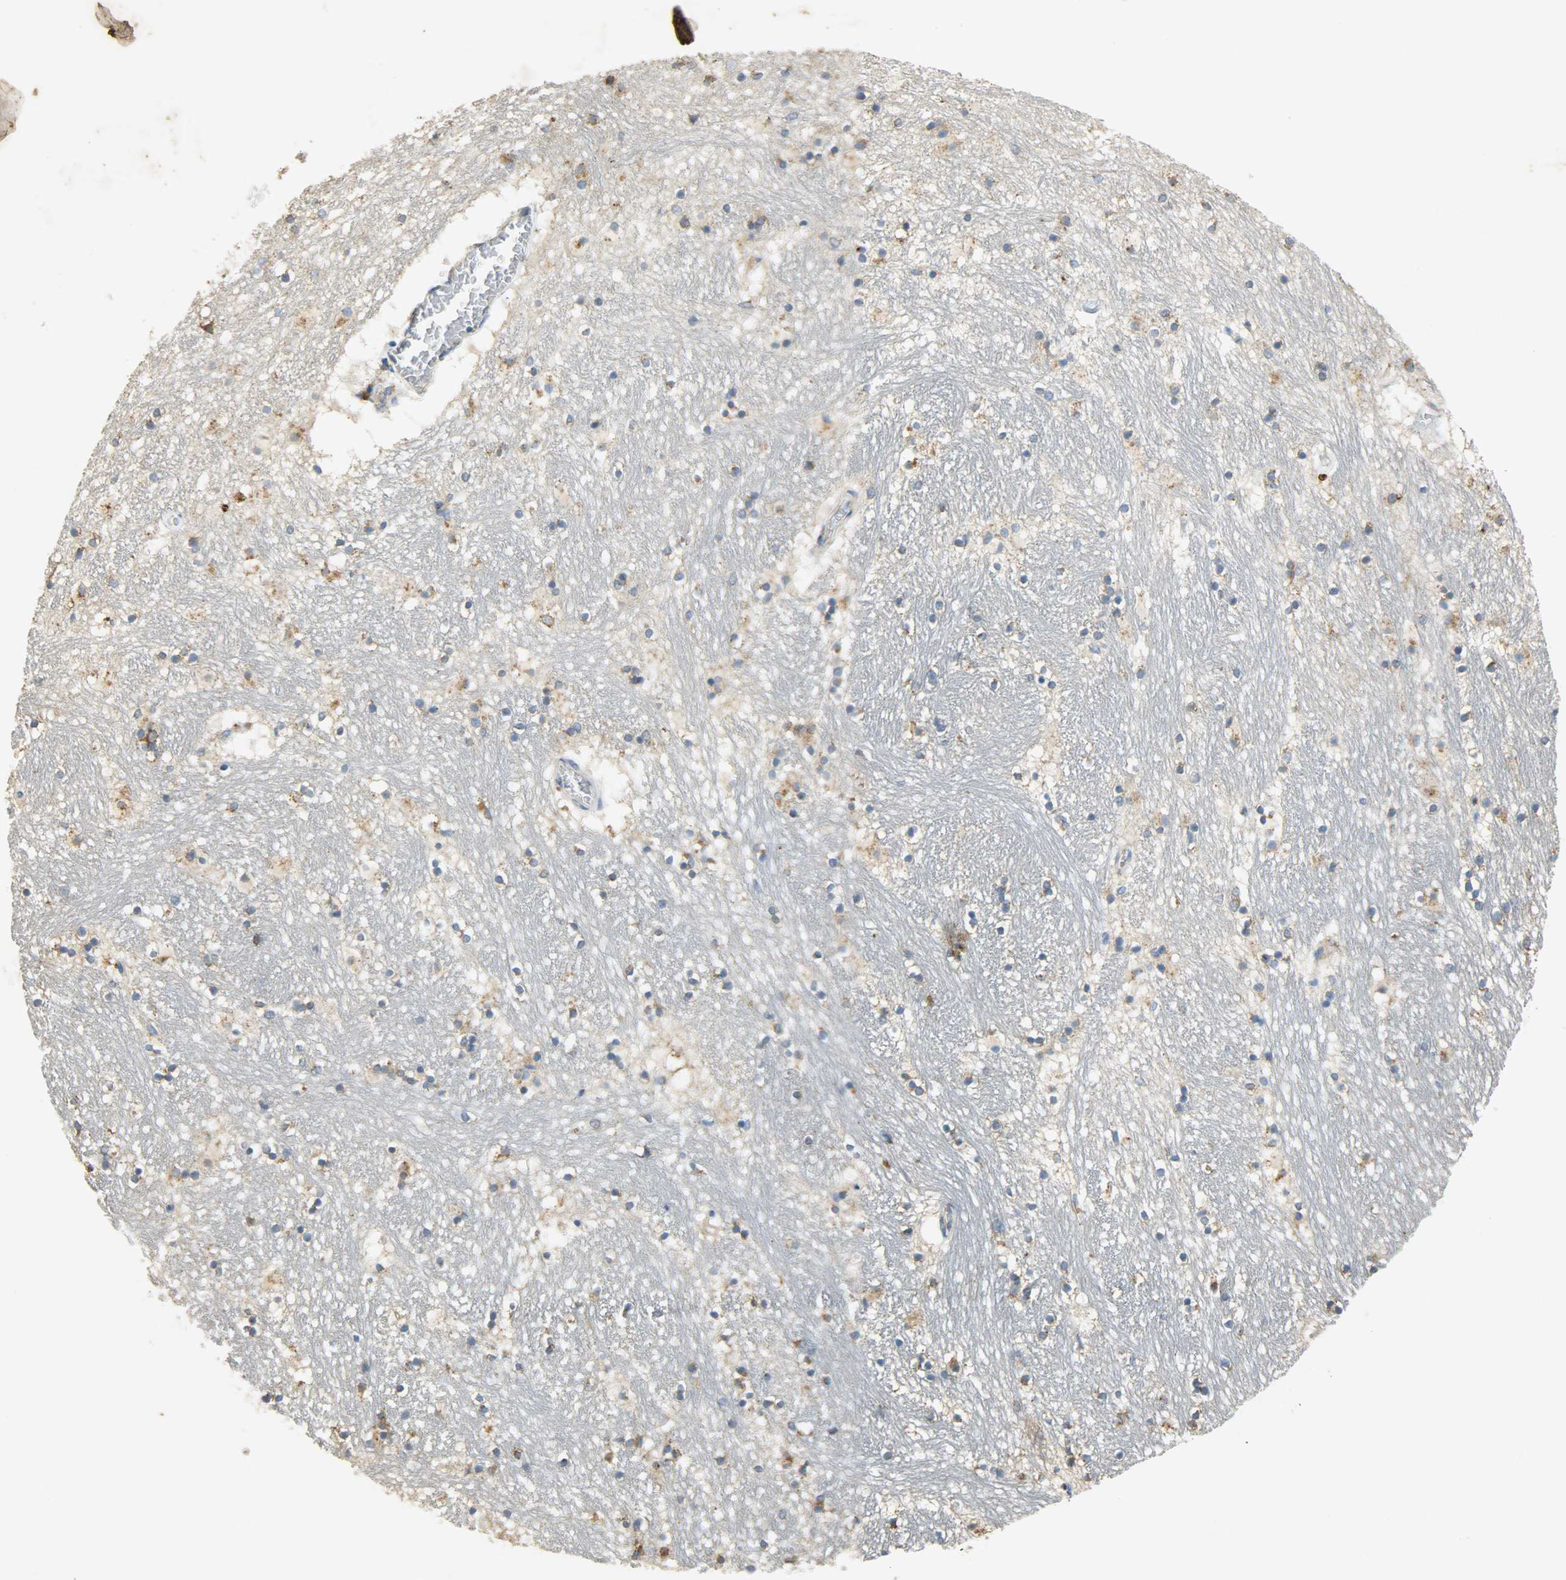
{"staining": {"intensity": "weak", "quantity": "25%-75%", "location": "cytoplasmic/membranous"}, "tissue": "hippocampus", "cell_type": "Glial cells", "image_type": "normal", "snomed": [{"axis": "morphology", "description": "Normal tissue, NOS"}, {"axis": "topography", "description": "Hippocampus"}], "caption": "Immunohistochemical staining of benign human hippocampus demonstrates weak cytoplasmic/membranous protein staining in about 25%-75% of glial cells. Nuclei are stained in blue.", "gene": "HSPA5", "patient": {"sex": "male", "age": 45}}